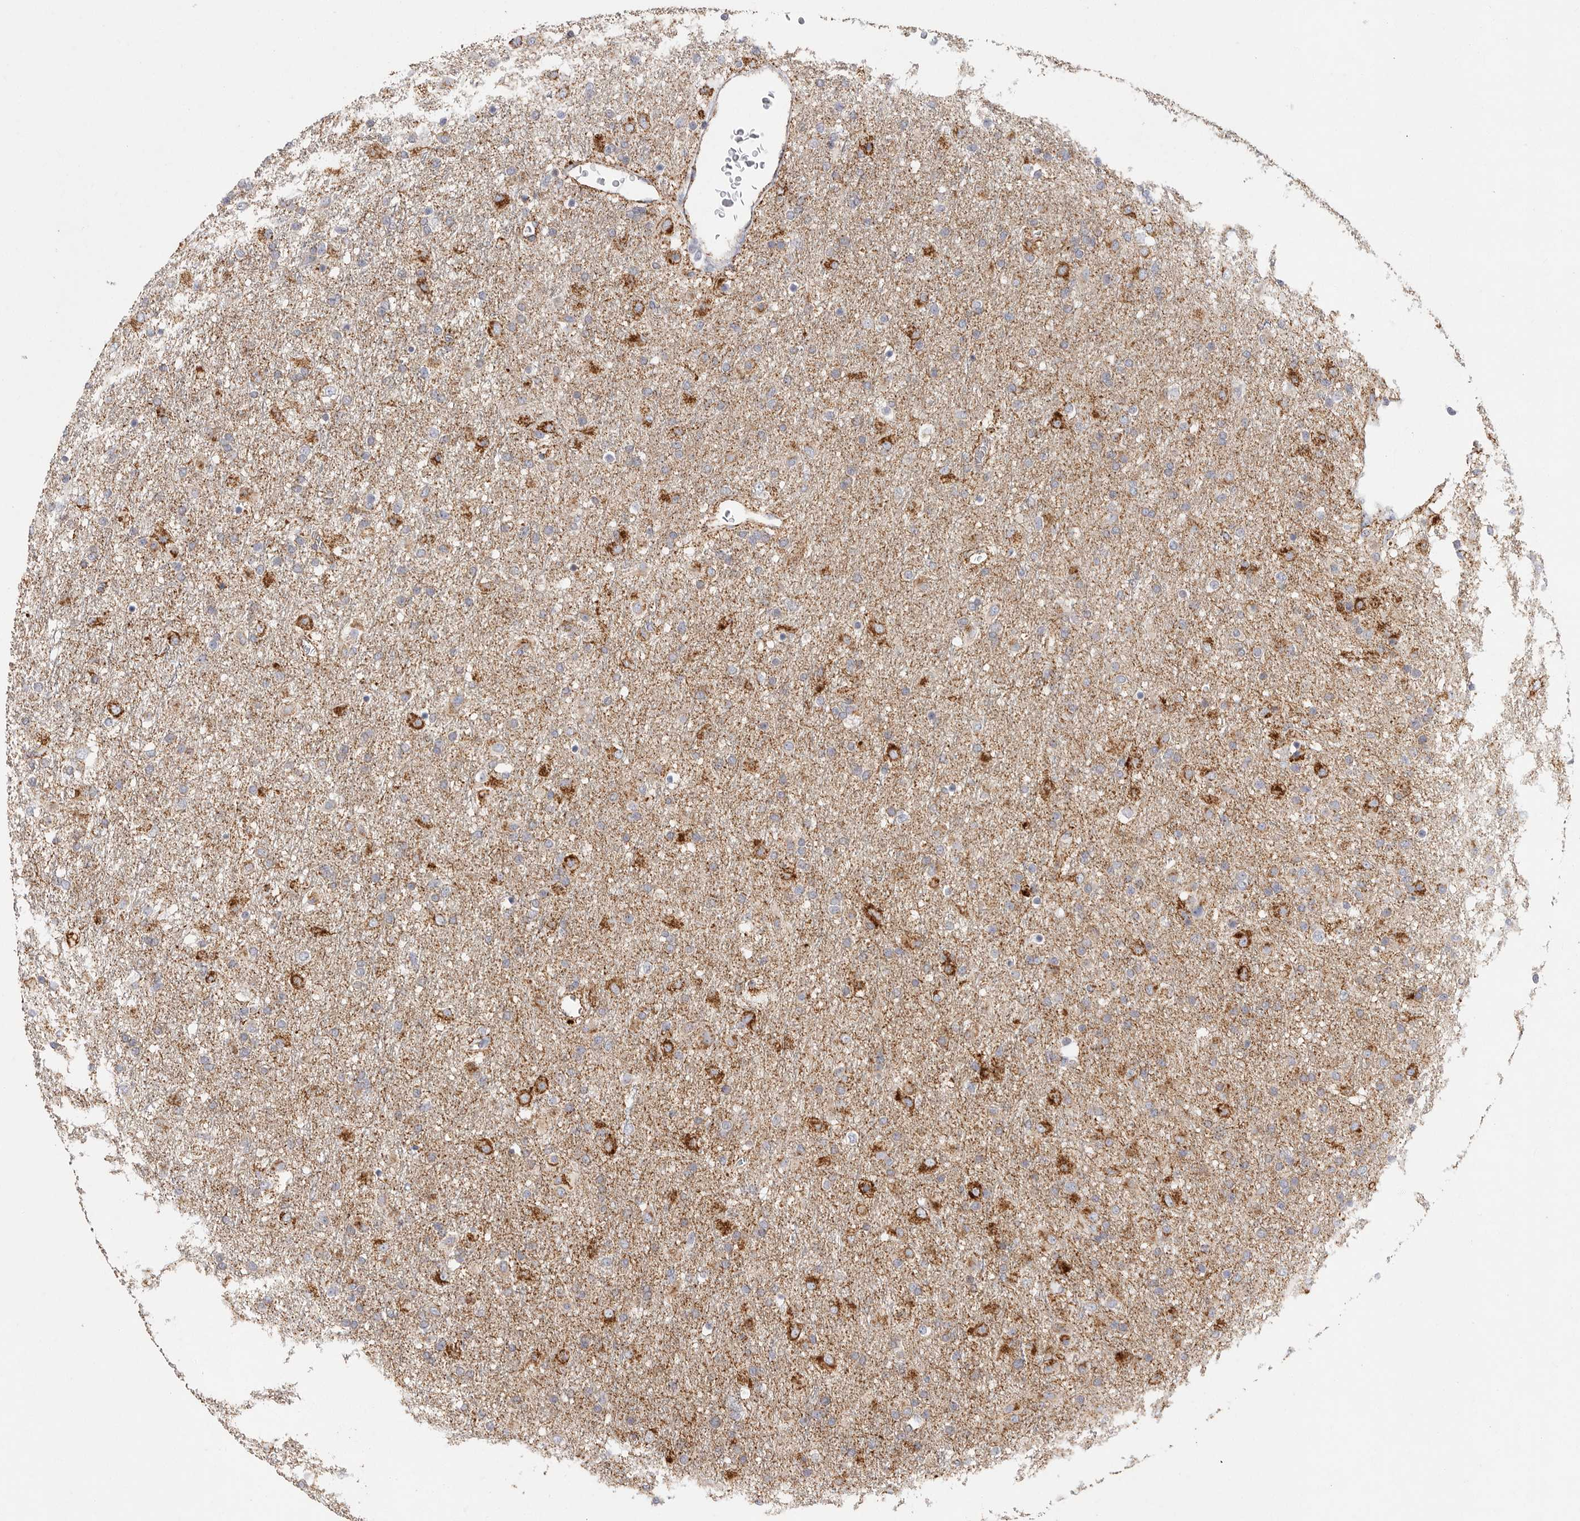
{"staining": {"intensity": "strong", "quantity": "<25%", "location": "cytoplasmic/membranous"}, "tissue": "glioma", "cell_type": "Tumor cells", "image_type": "cancer", "snomed": [{"axis": "morphology", "description": "Glioma, malignant, Low grade"}, {"axis": "topography", "description": "Brain"}], "caption": "Immunohistochemistry (IHC) staining of low-grade glioma (malignant), which shows medium levels of strong cytoplasmic/membranous staining in approximately <25% of tumor cells indicating strong cytoplasmic/membranous protein staining. The staining was performed using DAB (3,3'-diaminobenzidine) (brown) for protein detection and nuclei were counterstained in hematoxylin (blue).", "gene": "ELP3", "patient": {"sex": "male", "age": 65}}